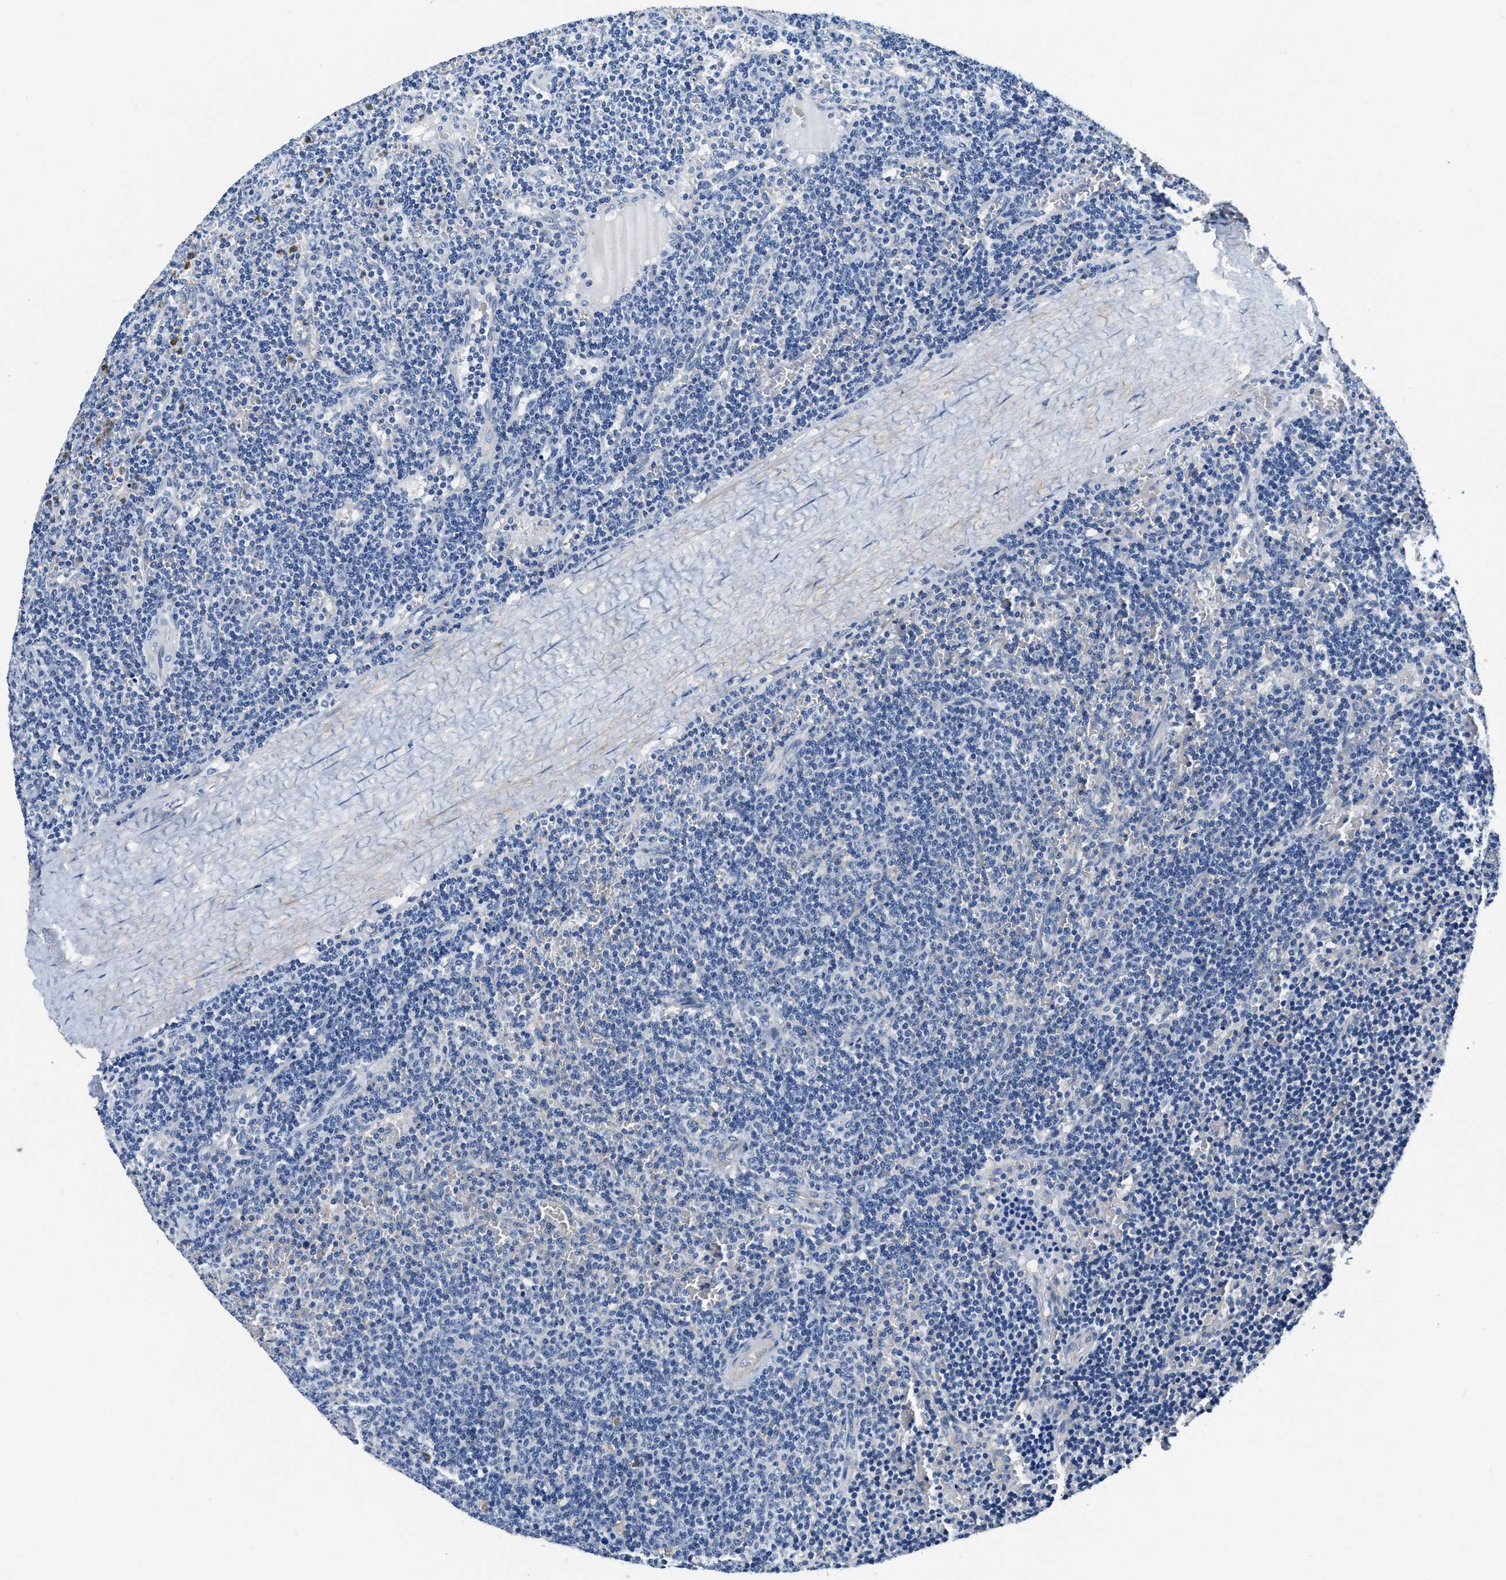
{"staining": {"intensity": "negative", "quantity": "none", "location": "none"}, "tissue": "lymphoma", "cell_type": "Tumor cells", "image_type": "cancer", "snomed": [{"axis": "morphology", "description": "Malignant lymphoma, non-Hodgkin's type, Low grade"}, {"axis": "topography", "description": "Spleen"}], "caption": "The image reveals no staining of tumor cells in malignant lymphoma, non-Hodgkin's type (low-grade). (Stains: DAB (3,3'-diaminobenzidine) immunohistochemistry (IHC) with hematoxylin counter stain, Microscopy: brightfield microscopy at high magnification).", "gene": "EIF2AK2", "patient": {"sex": "female", "age": 50}}